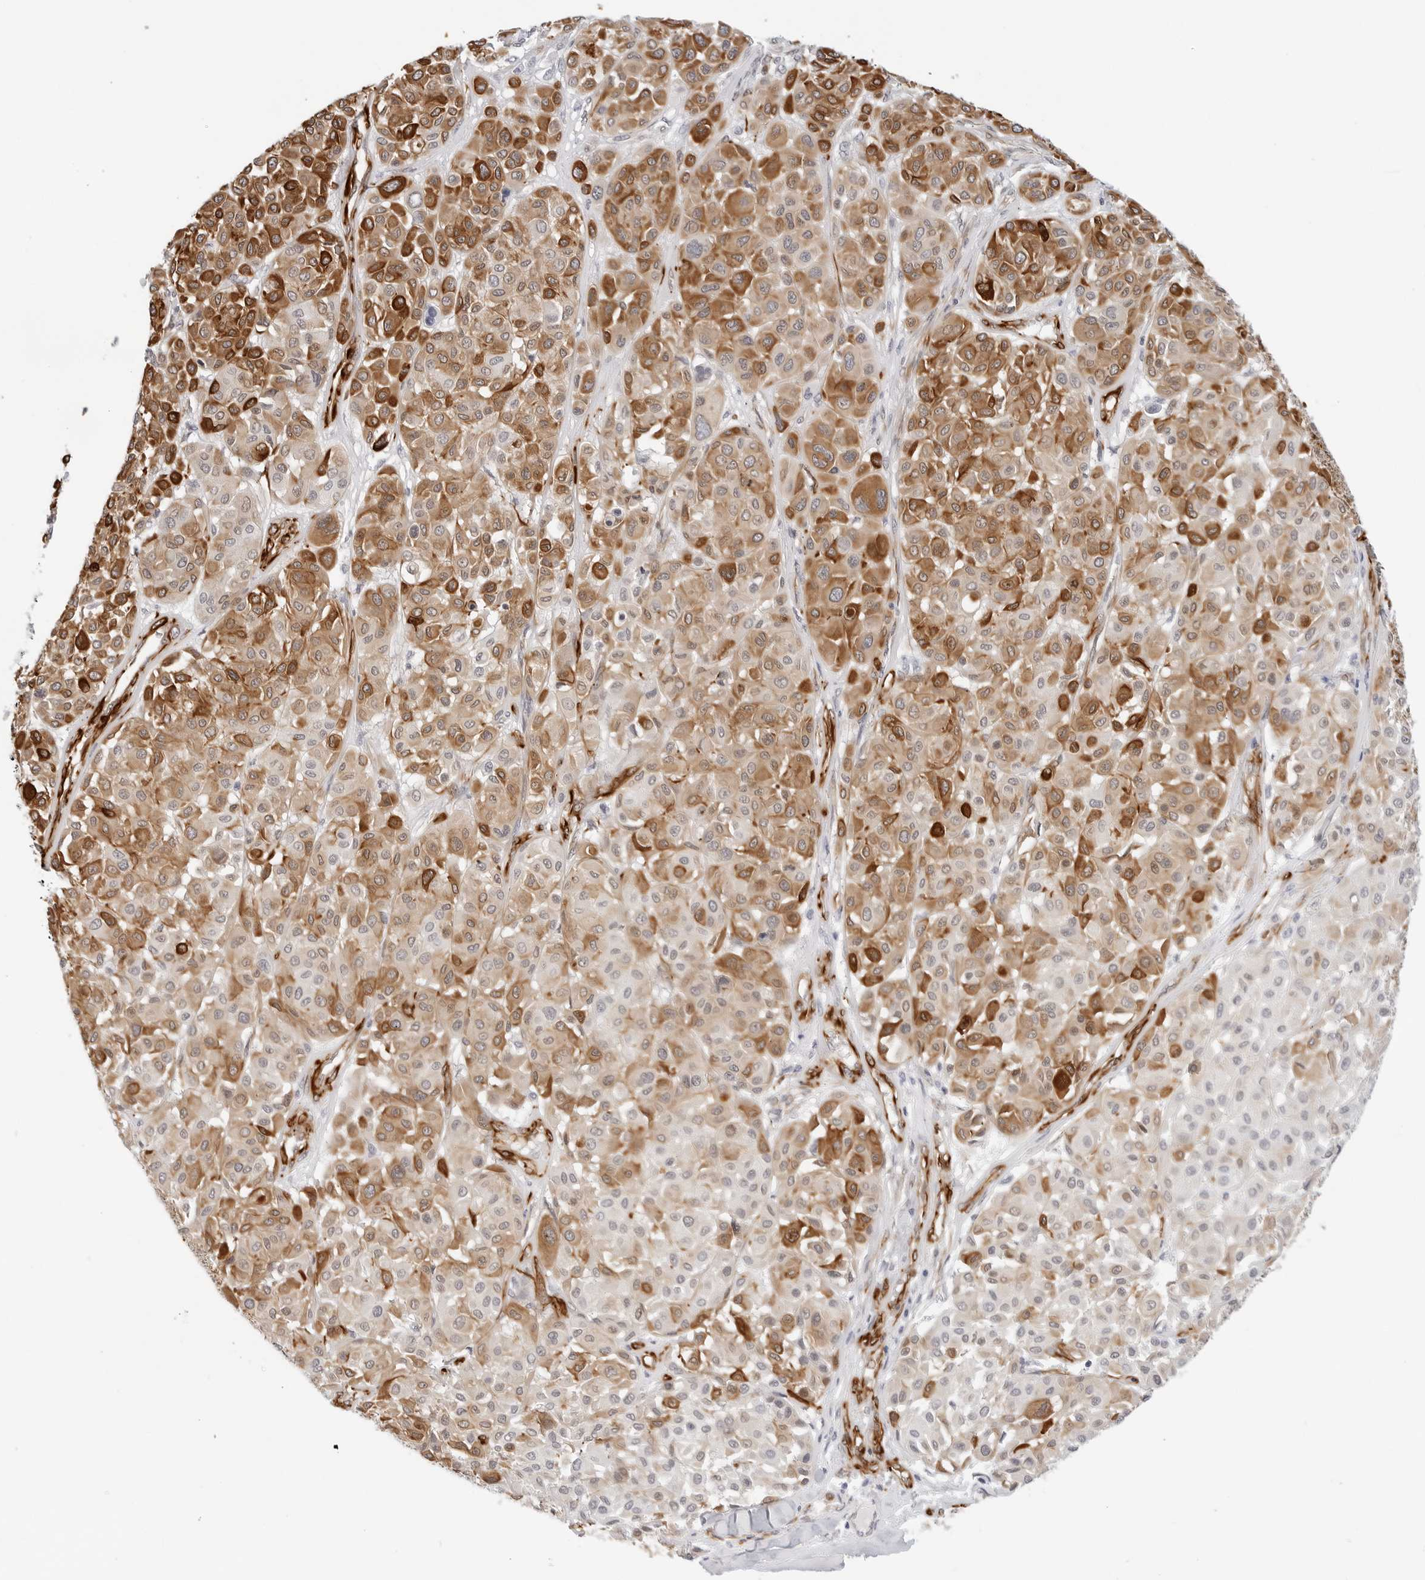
{"staining": {"intensity": "moderate", "quantity": ">75%", "location": "cytoplasmic/membranous"}, "tissue": "melanoma", "cell_type": "Tumor cells", "image_type": "cancer", "snomed": [{"axis": "morphology", "description": "Malignant melanoma, Metastatic site"}, {"axis": "topography", "description": "Soft tissue"}], "caption": "Malignant melanoma (metastatic site) stained with a protein marker displays moderate staining in tumor cells.", "gene": "NES", "patient": {"sex": "male", "age": 41}}